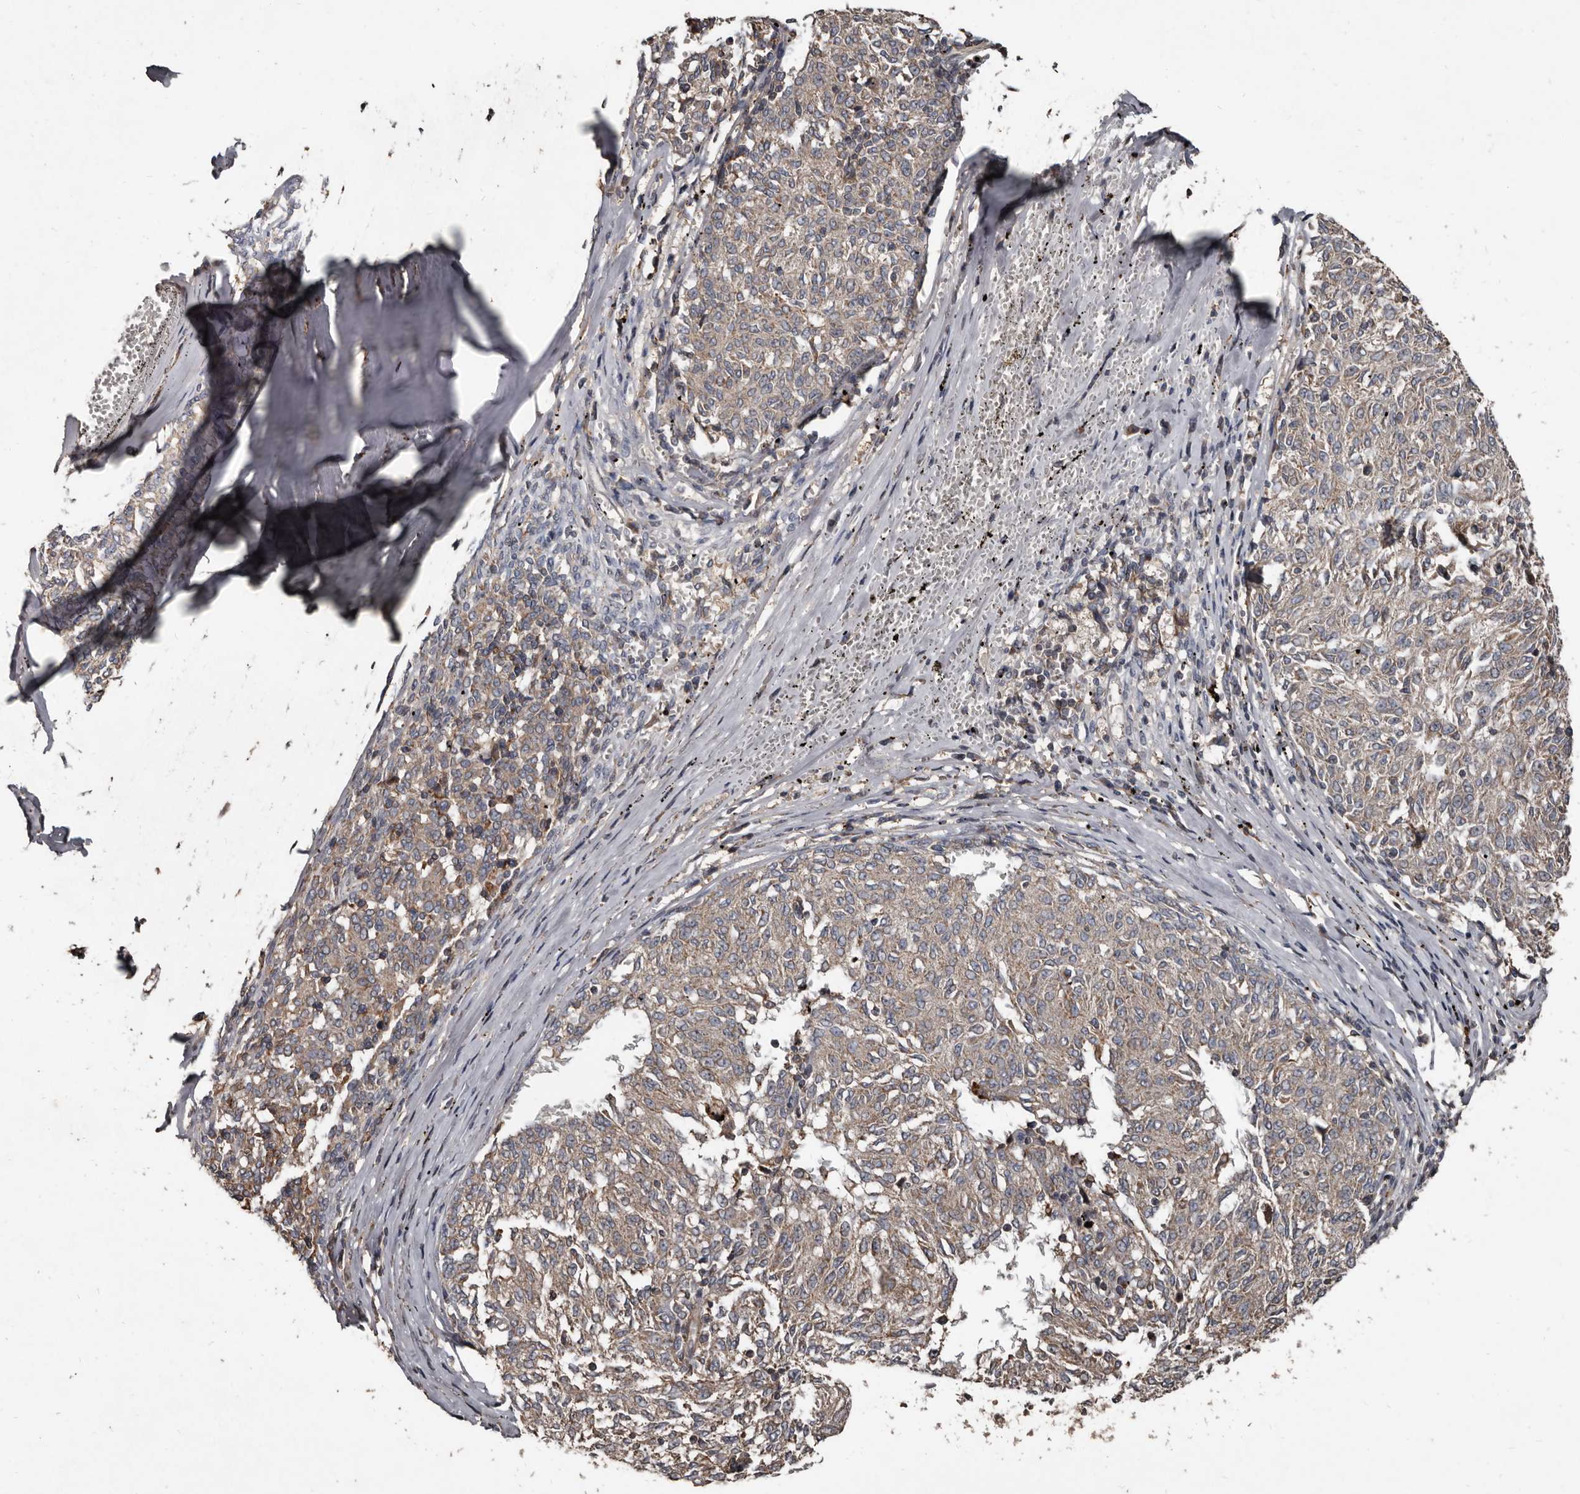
{"staining": {"intensity": "weak", "quantity": "25%-75%", "location": "cytoplasmic/membranous"}, "tissue": "melanoma", "cell_type": "Tumor cells", "image_type": "cancer", "snomed": [{"axis": "morphology", "description": "Malignant melanoma, NOS"}, {"axis": "topography", "description": "Skin"}], "caption": "IHC (DAB) staining of malignant melanoma displays weak cytoplasmic/membranous protein staining in approximately 25%-75% of tumor cells.", "gene": "GREB1", "patient": {"sex": "female", "age": 72}}